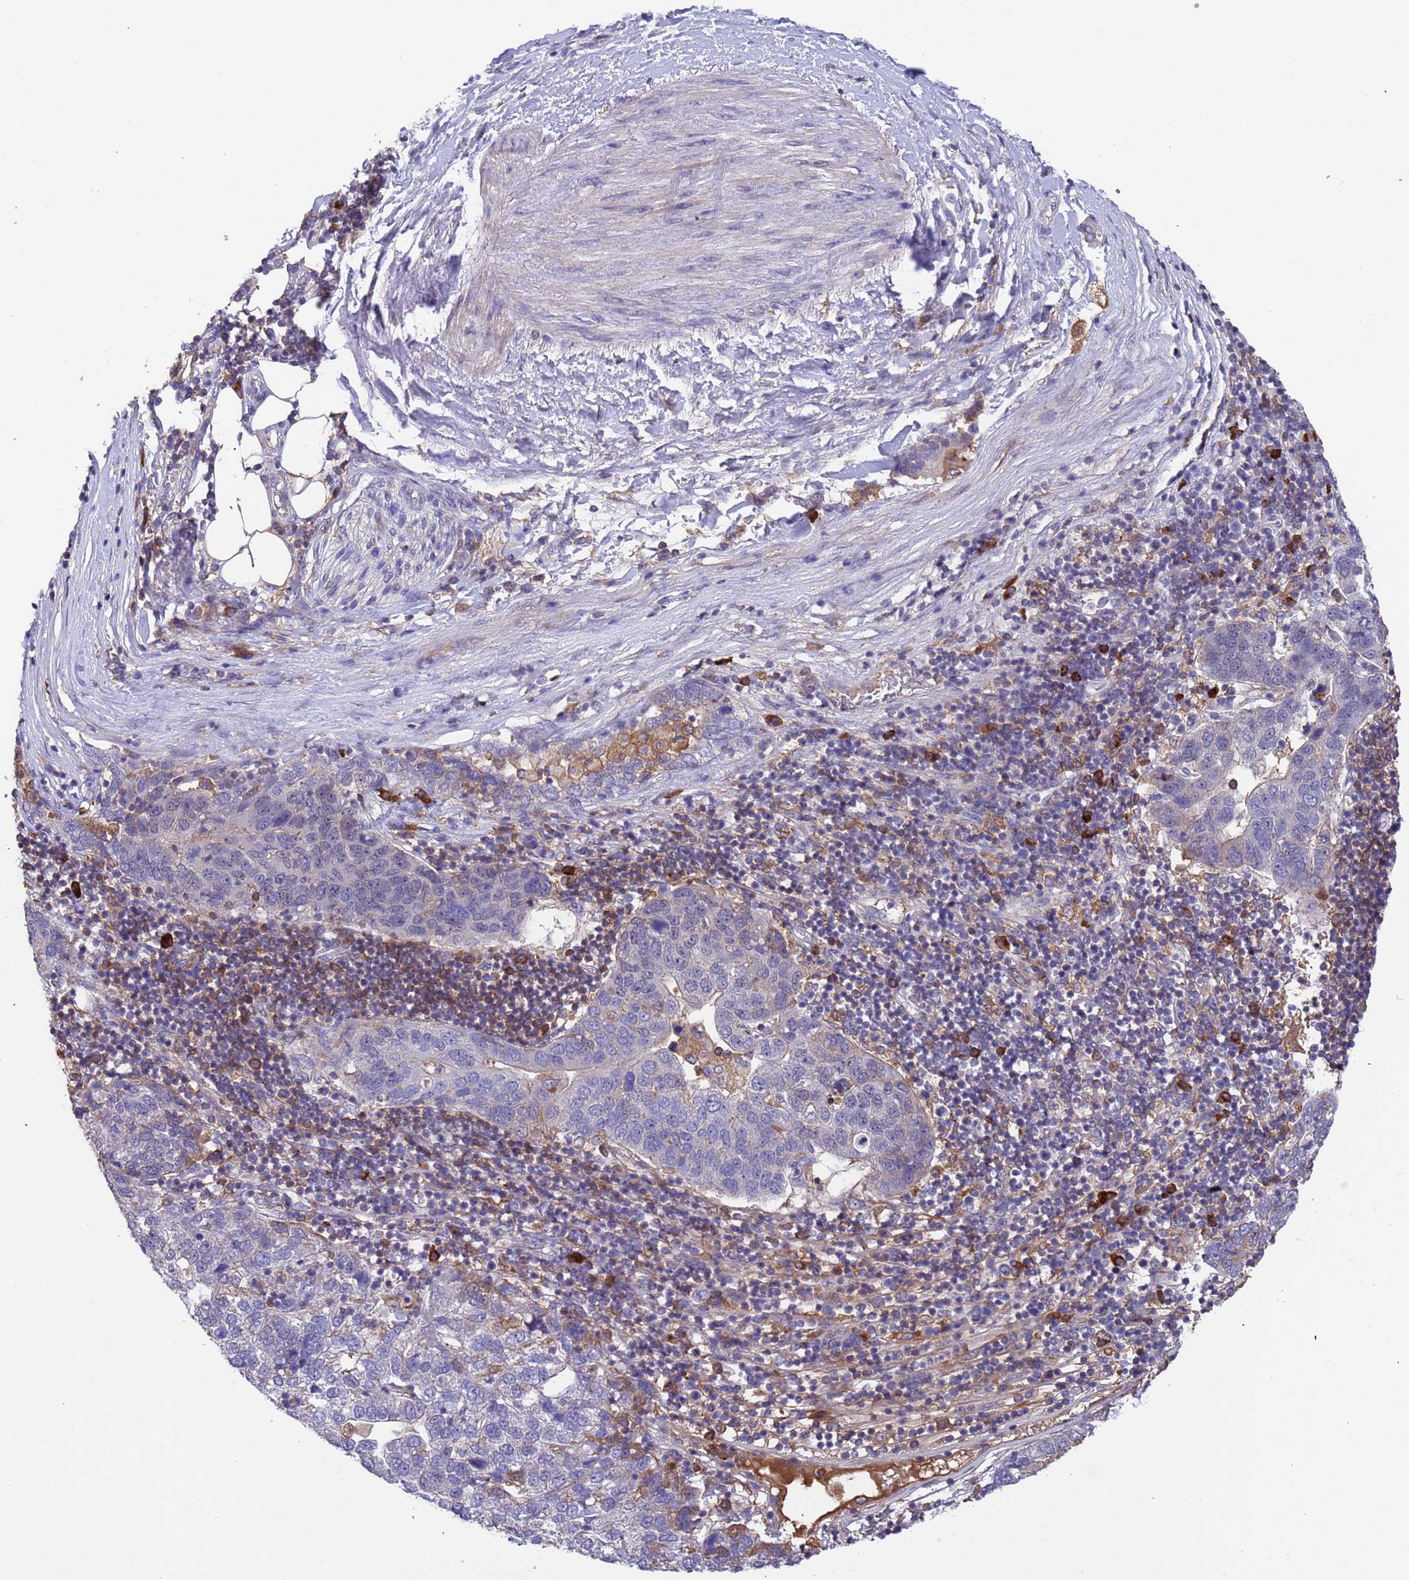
{"staining": {"intensity": "negative", "quantity": "none", "location": "none"}, "tissue": "pancreatic cancer", "cell_type": "Tumor cells", "image_type": "cancer", "snomed": [{"axis": "morphology", "description": "Adenocarcinoma, NOS"}, {"axis": "topography", "description": "Pancreas"}], "caption": "The histopathology image shows no significant expression in tumor cells of adenocarcinoma (pancreatic).", "gene": "AMPD3", "patient": {"sex": "female", "age": 61}}